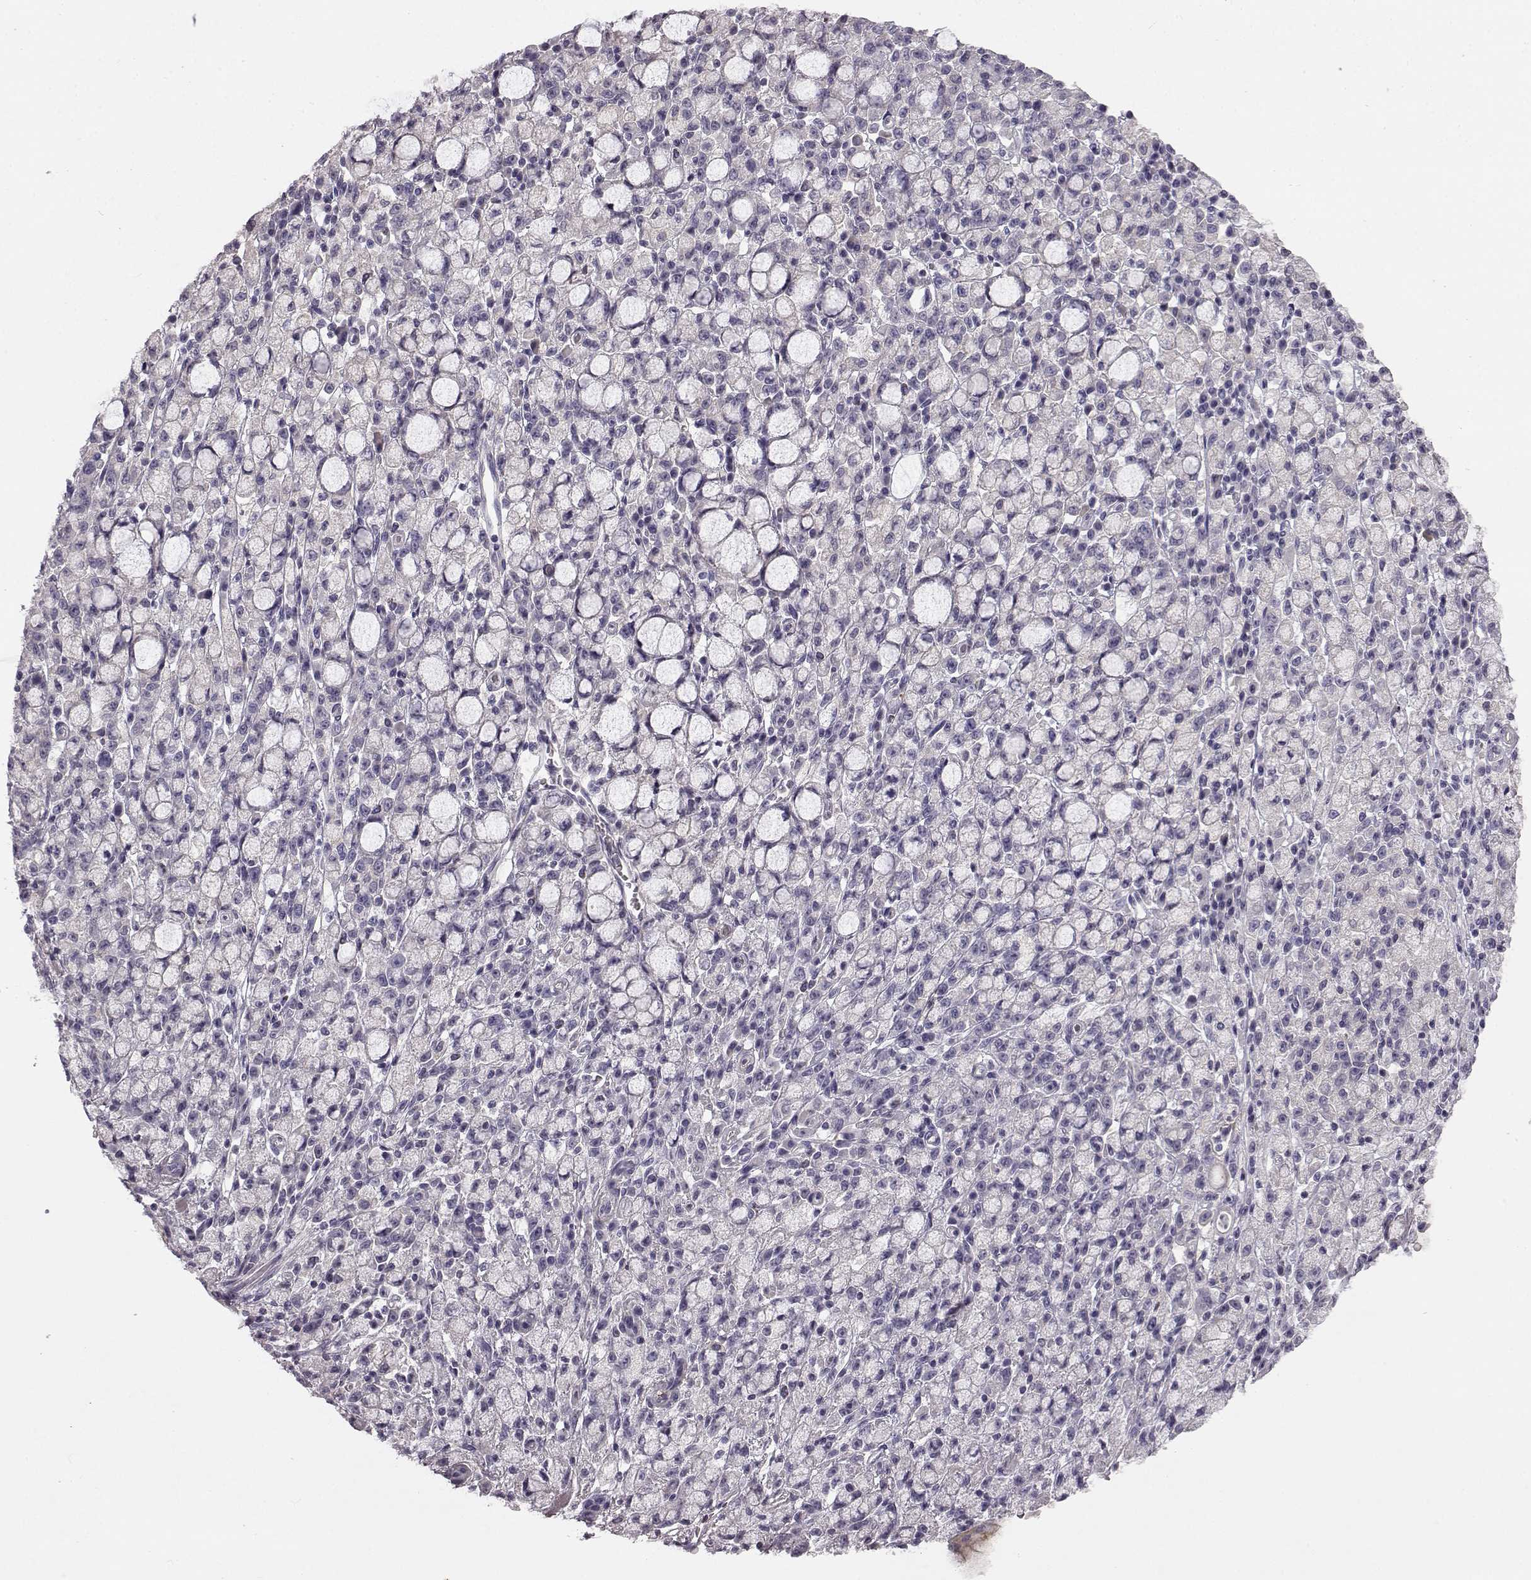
{"staining": {"intensity": "negative", "quantity": "none", "location": "none"}, "tissue": "stomach cancer", "cell_type": "Tumor cells", "image_type": "cancer", "snomed": [{"axis": "morphology", "description": "Adenocarcinoma, NOS"}, {"axis": "topography", "description": "Stomach"}], "caption": "DAB (3,3'-diaminobenzidine) immunohistochemical staining of adenocarcinoma (stomach) reveals no significant expression in tumor cells.", "gene": "KRT85", "patient": {"sex": "male", "age": 58}}